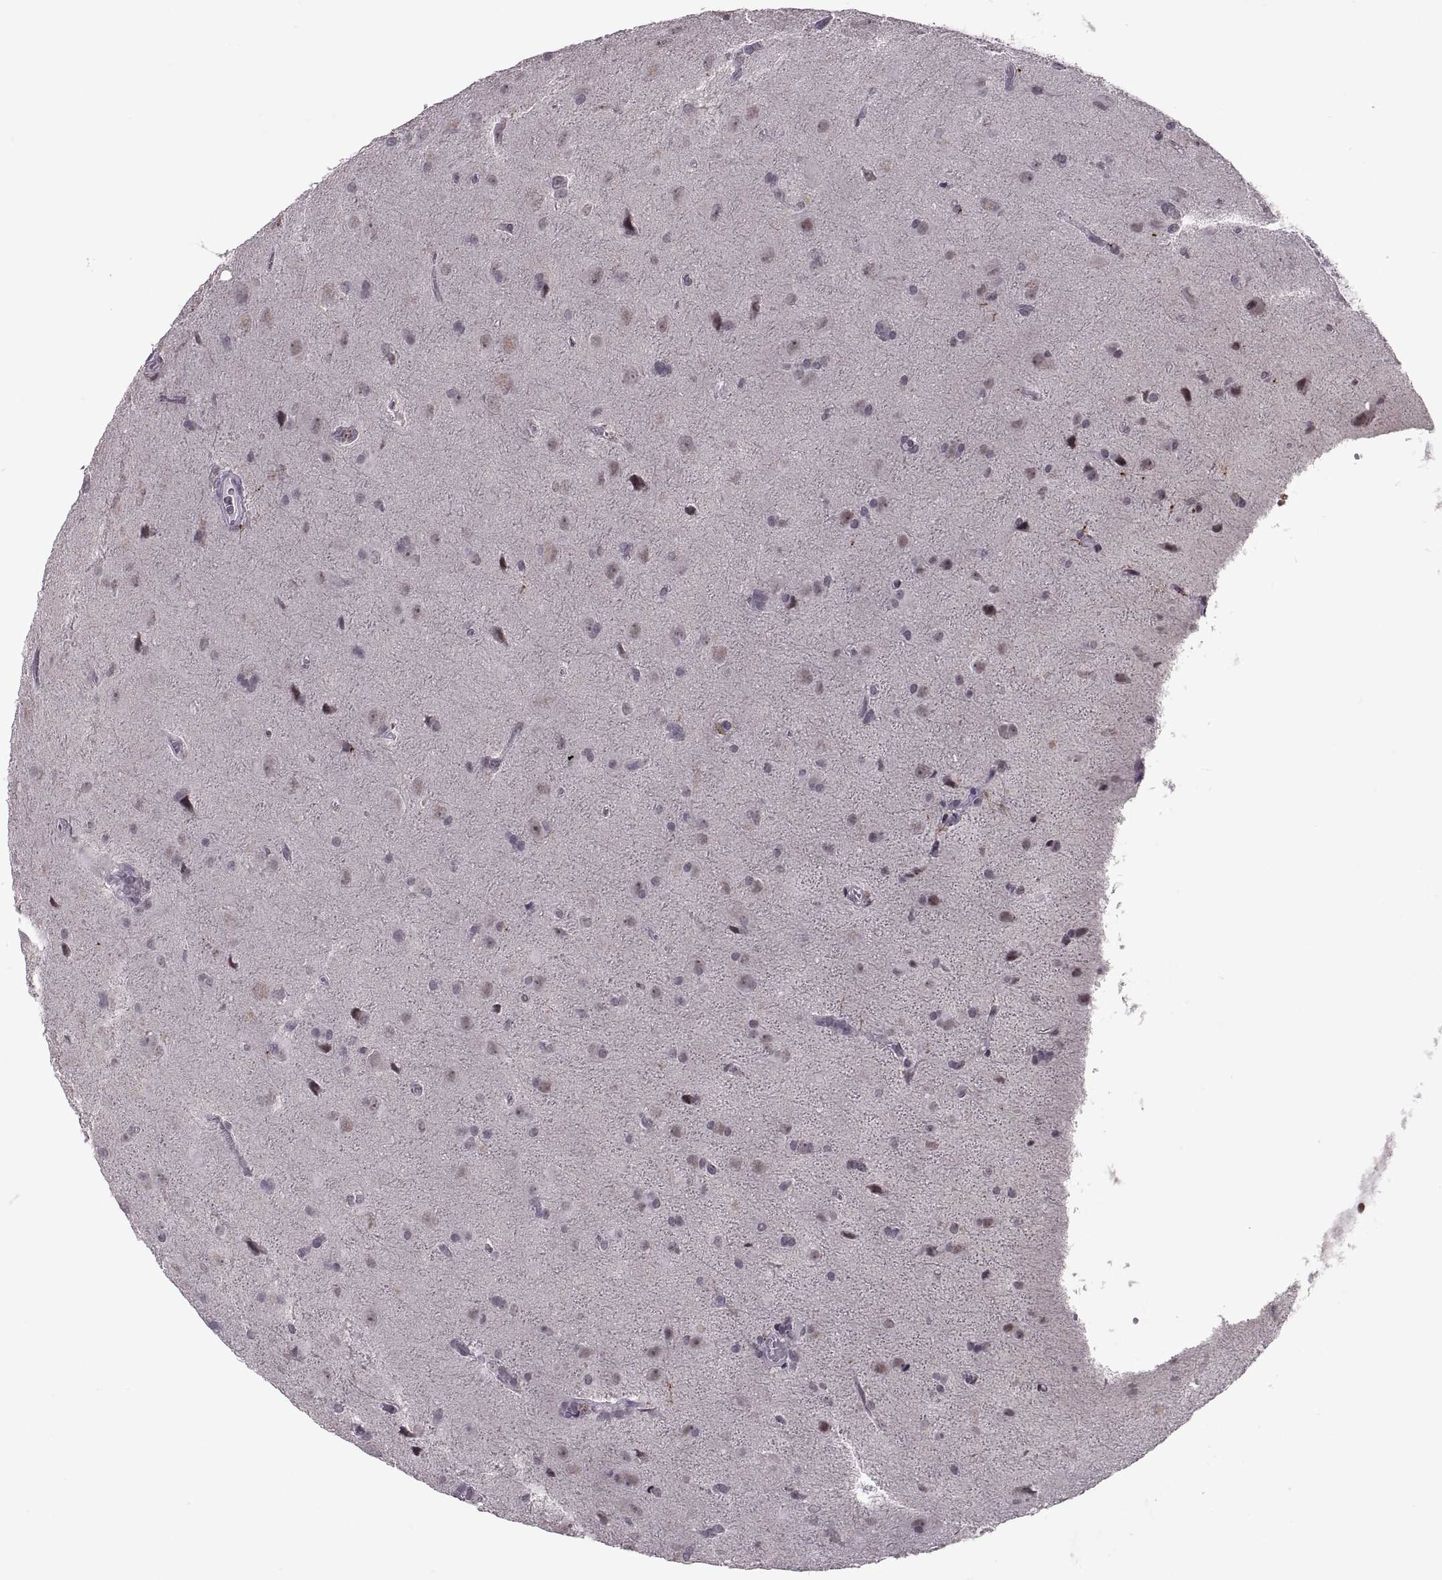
{"staining": {"intensity": "negative", "quantity": "none", "location": "none"}, "tissue": "glioma", "cell_type": "Tumor cells", "image_type": "cancer", "snomed": [{"axis": "morphology", "description": "Glioma, malignant, Low grade"}, {"axis": "topography", "description": "Brain"}], "caption": "There is no significant expression in tumor cells of glioma.", "gene": "OTP", "patient": {"sex": "male", "age": 58}}